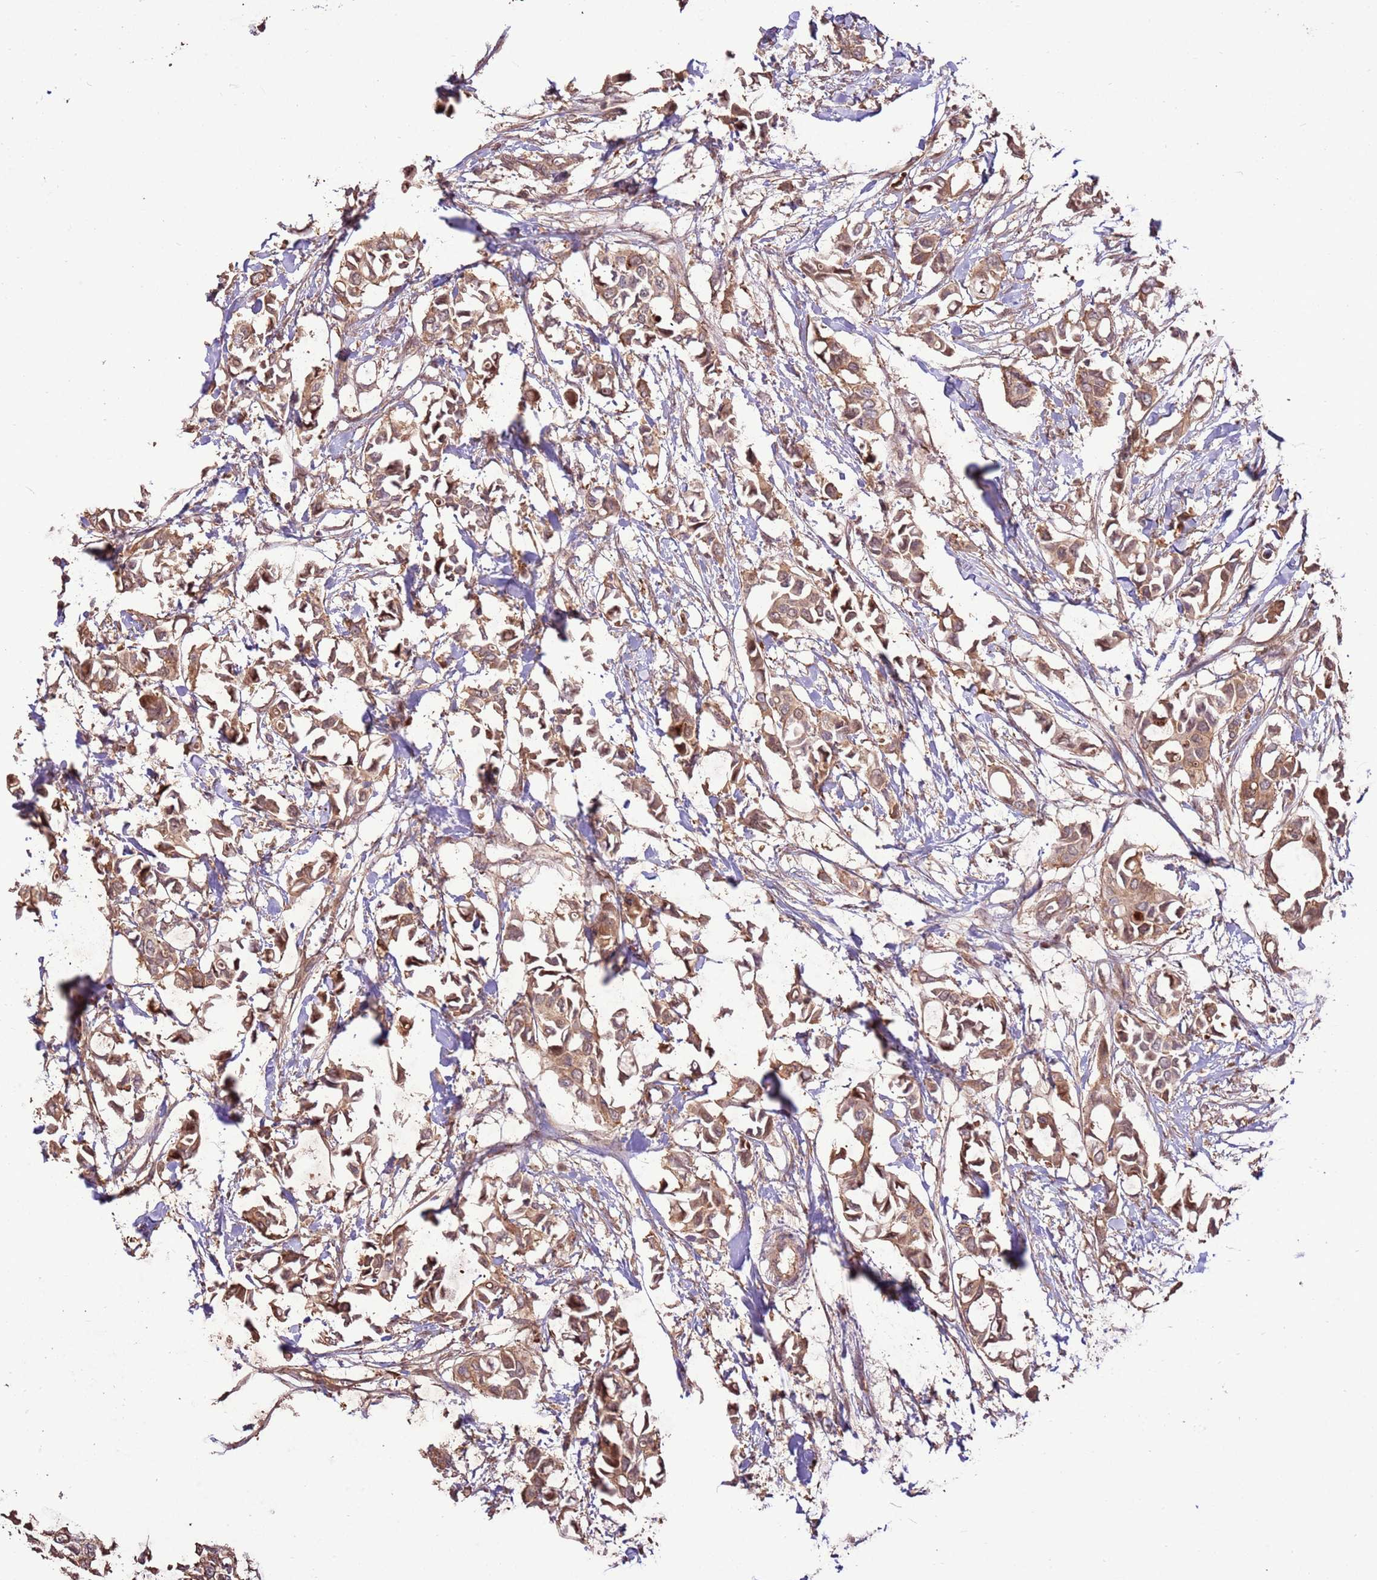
{"staining": {"intensity": "moderate", "quantity": ">75%", "location": "cytoplasmic/membranous"}, "tissue": "breast cancer", "cell_type": "Tumor cells", "image_type": "cancer", "snomed": [{"axis": "morphology", "description": "Duct carcinoma"}, {"axis": "topography", "description": "Breast"}], "caption": "Tumor cells reveal medium levels of moderate cytoplasmic/membranous positivity in approximately >75% of cells in breast invasive ductal carcinoma.", "gene": "CCDC112", "patient": {"sex": "female", "age": 41}}